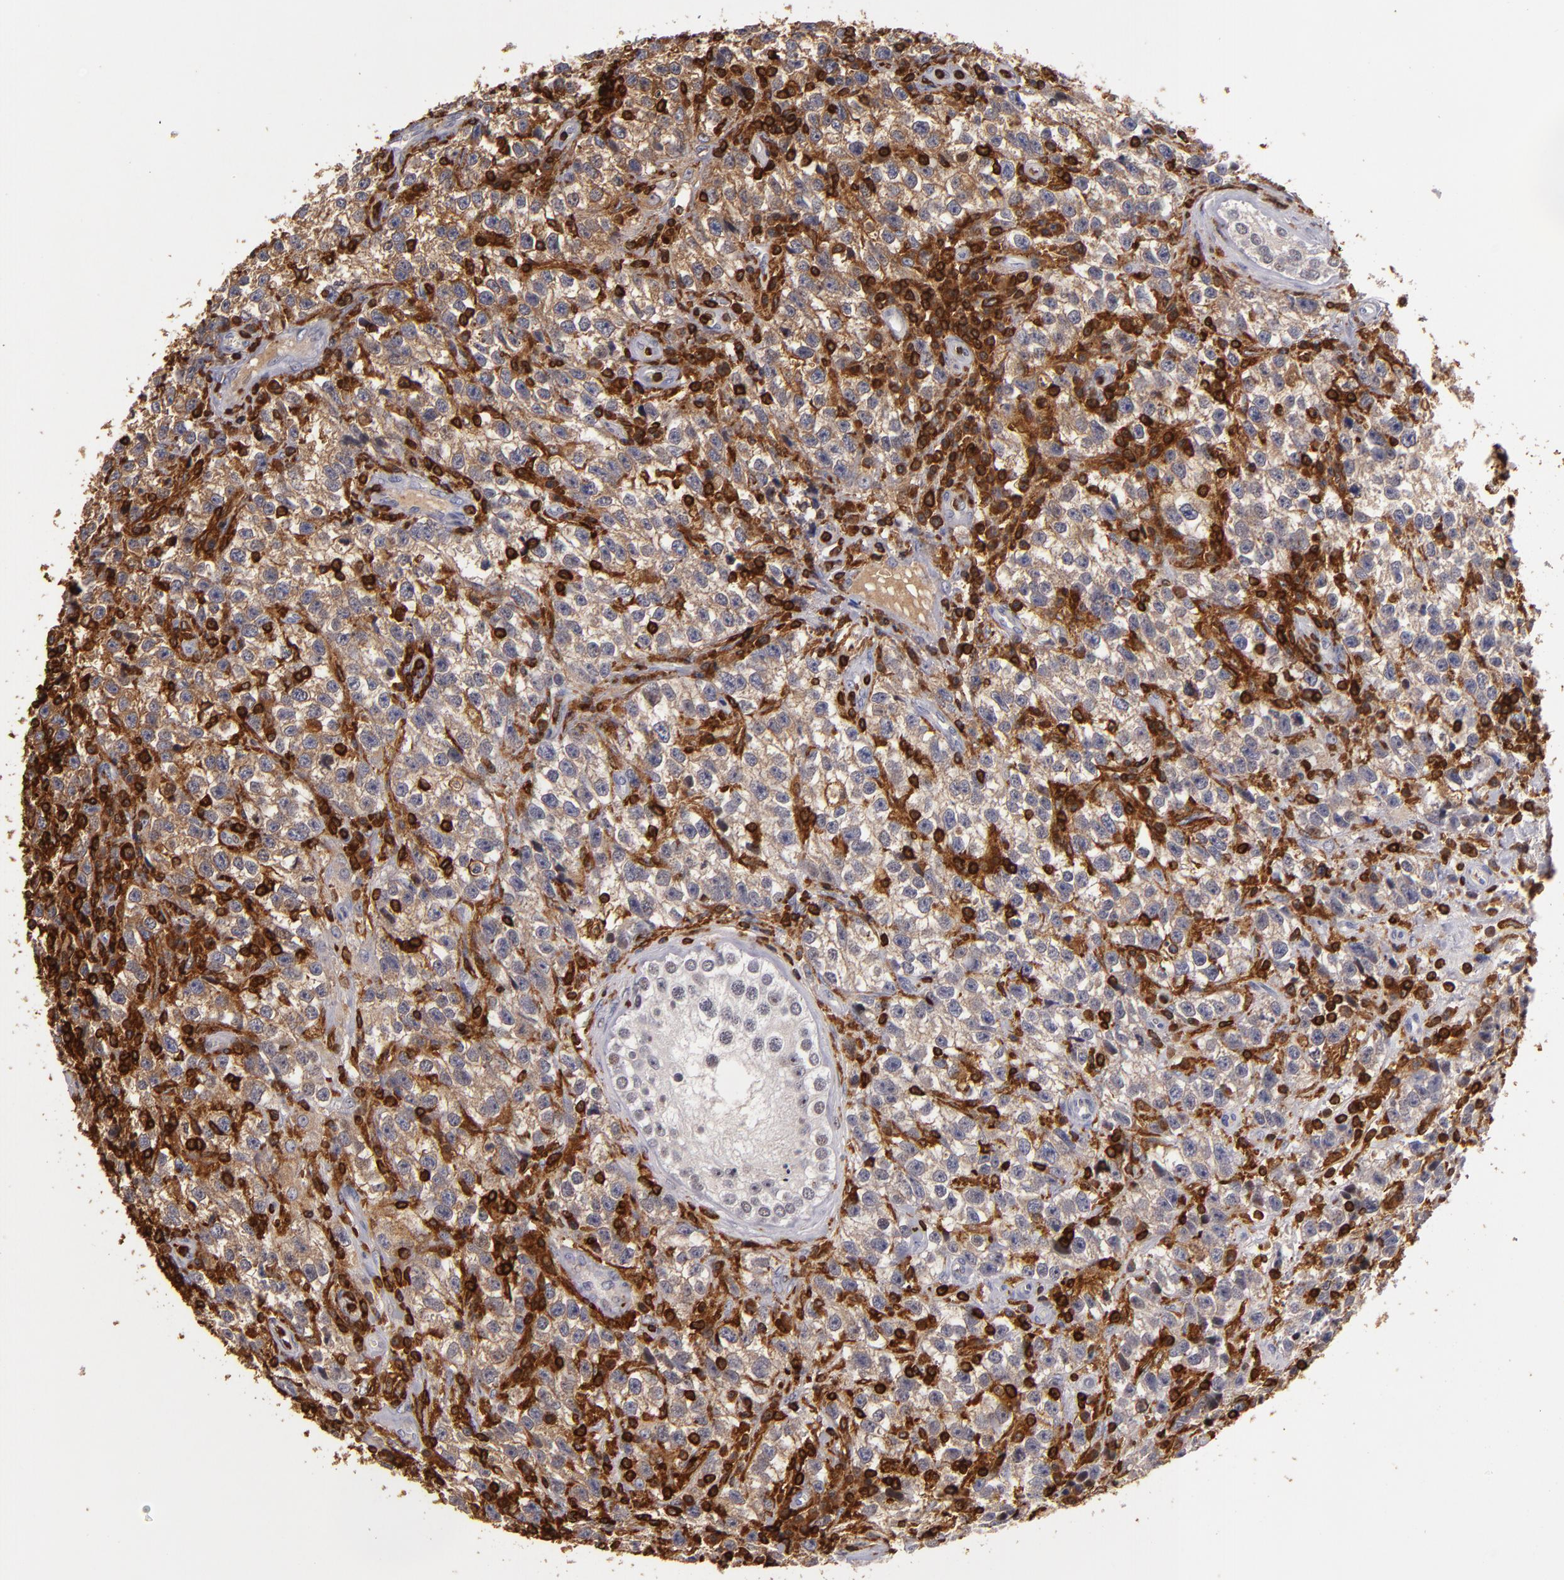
{"staining": {"intensity": "moderate", "quantity": ">75%", "location": "cytoplasmic/membranous"}, "tissue": "testis cancer", "cell_type": "Tumor cells", "image_type": "cancer", "snomed": [{"axis": "morphology", "description": "Seminoma, NOS"}, {"axis": "topography", "description": "Testis"}], "caption": "Immunohistochemistry (DAB (3,3'-diaminobenzidine)) staining of human seminoma (testis) reveals moderate cytoplasmic/membranous protein staining in approximately >75% of tumor cells.", "gene": "WAS", "patient": {"sex": "male", "age": 38}}